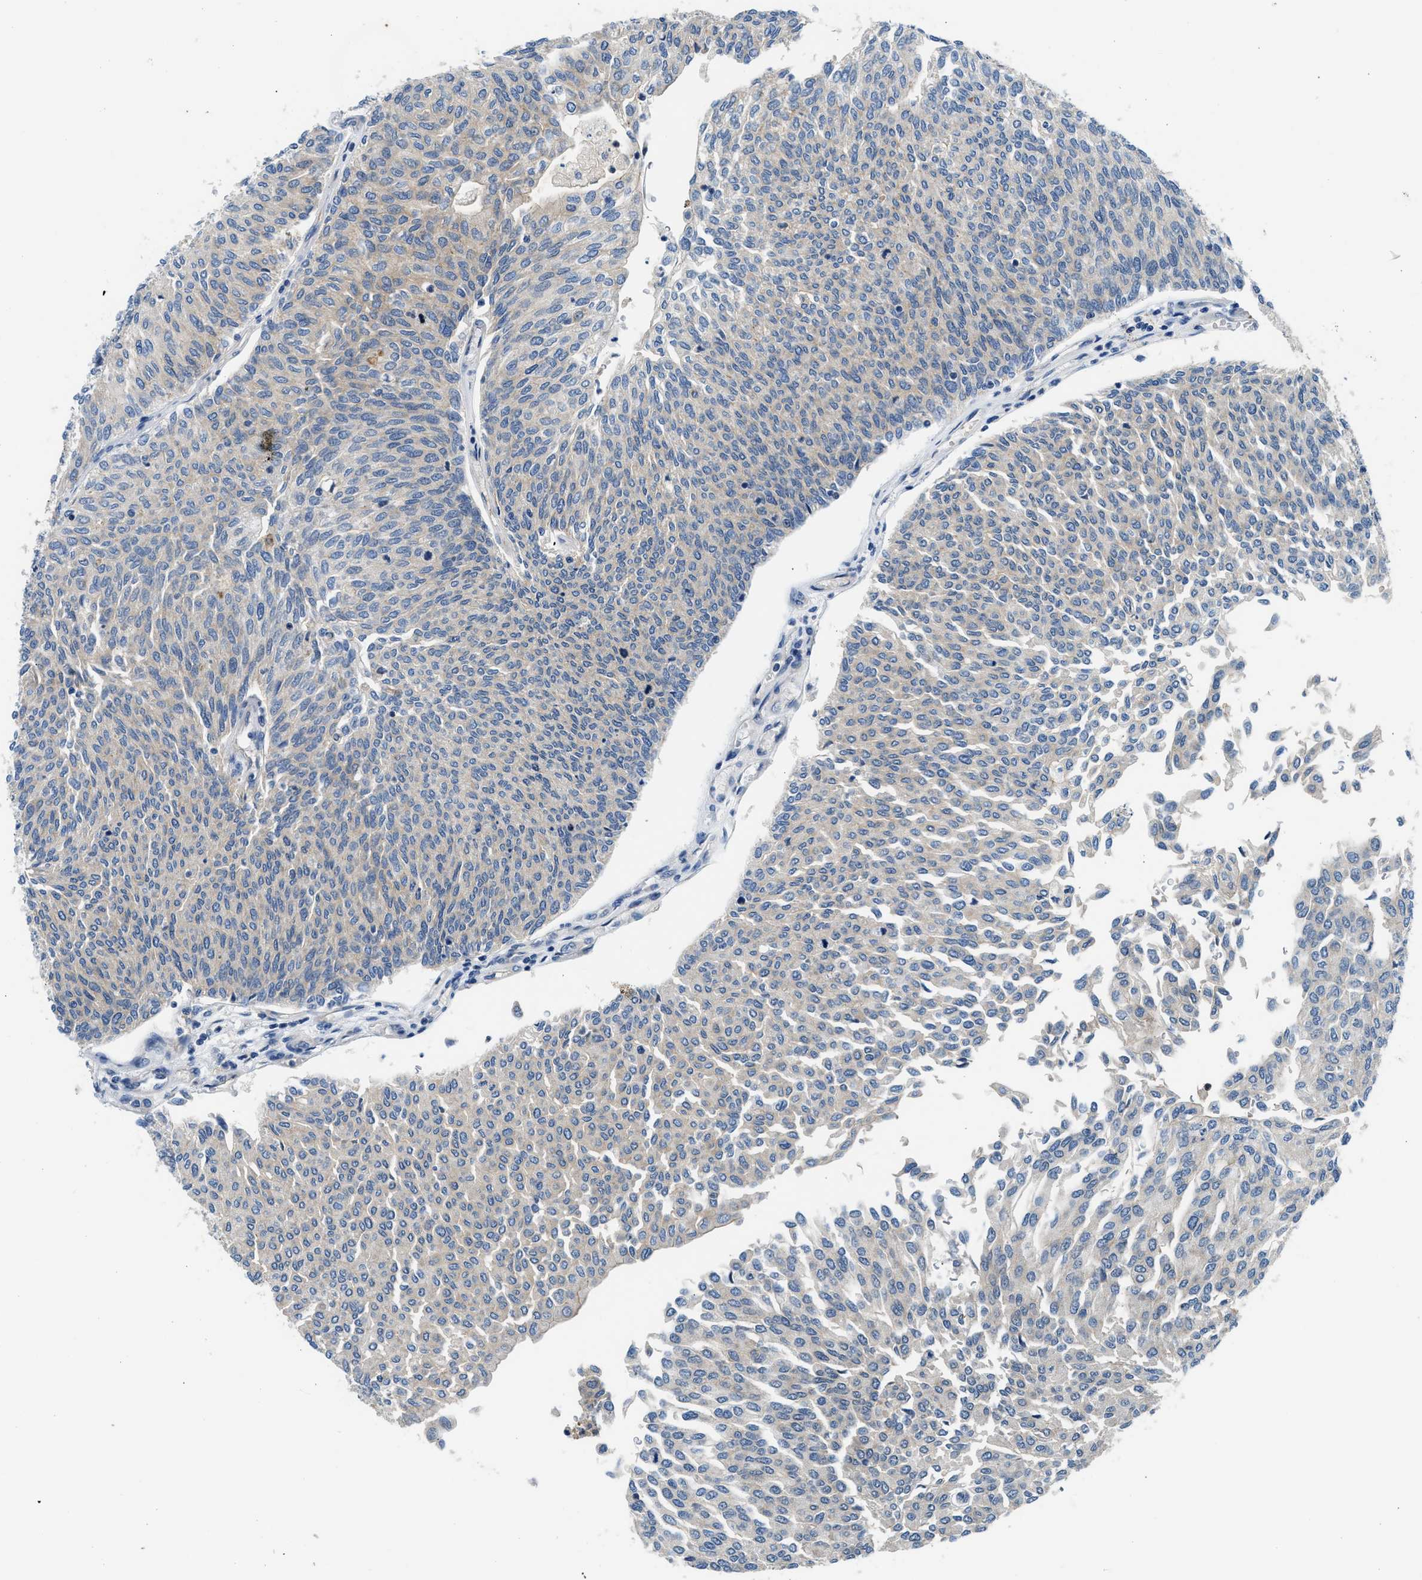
{"staining": {"intensity": "weak", "quantity": "<25%", "location": "cytoplasmic/membranous"}, "tissue": "urothelial cancer", "cell_type": "Tumor cells", "image_type": "cancer", "snomed": [{"axis": "morphology", "description": "Urothelial carcinoma, Low grade"}, {"axis": "topography", "description": "Urinary bladder"}], "caption": "A high-resolution image shows immunohistochemistry (IHC) staining of urothelial cancer, which shows no significant expression in tumor cells. (Stains: DAB (3,3'-diaminobenzidine) IHC with hematoxylin counter stain, Microscopy: brightfield microscopy at high magnification).", "gene": "LPIN2", "patient": {"sex": "female", "age": 79}}